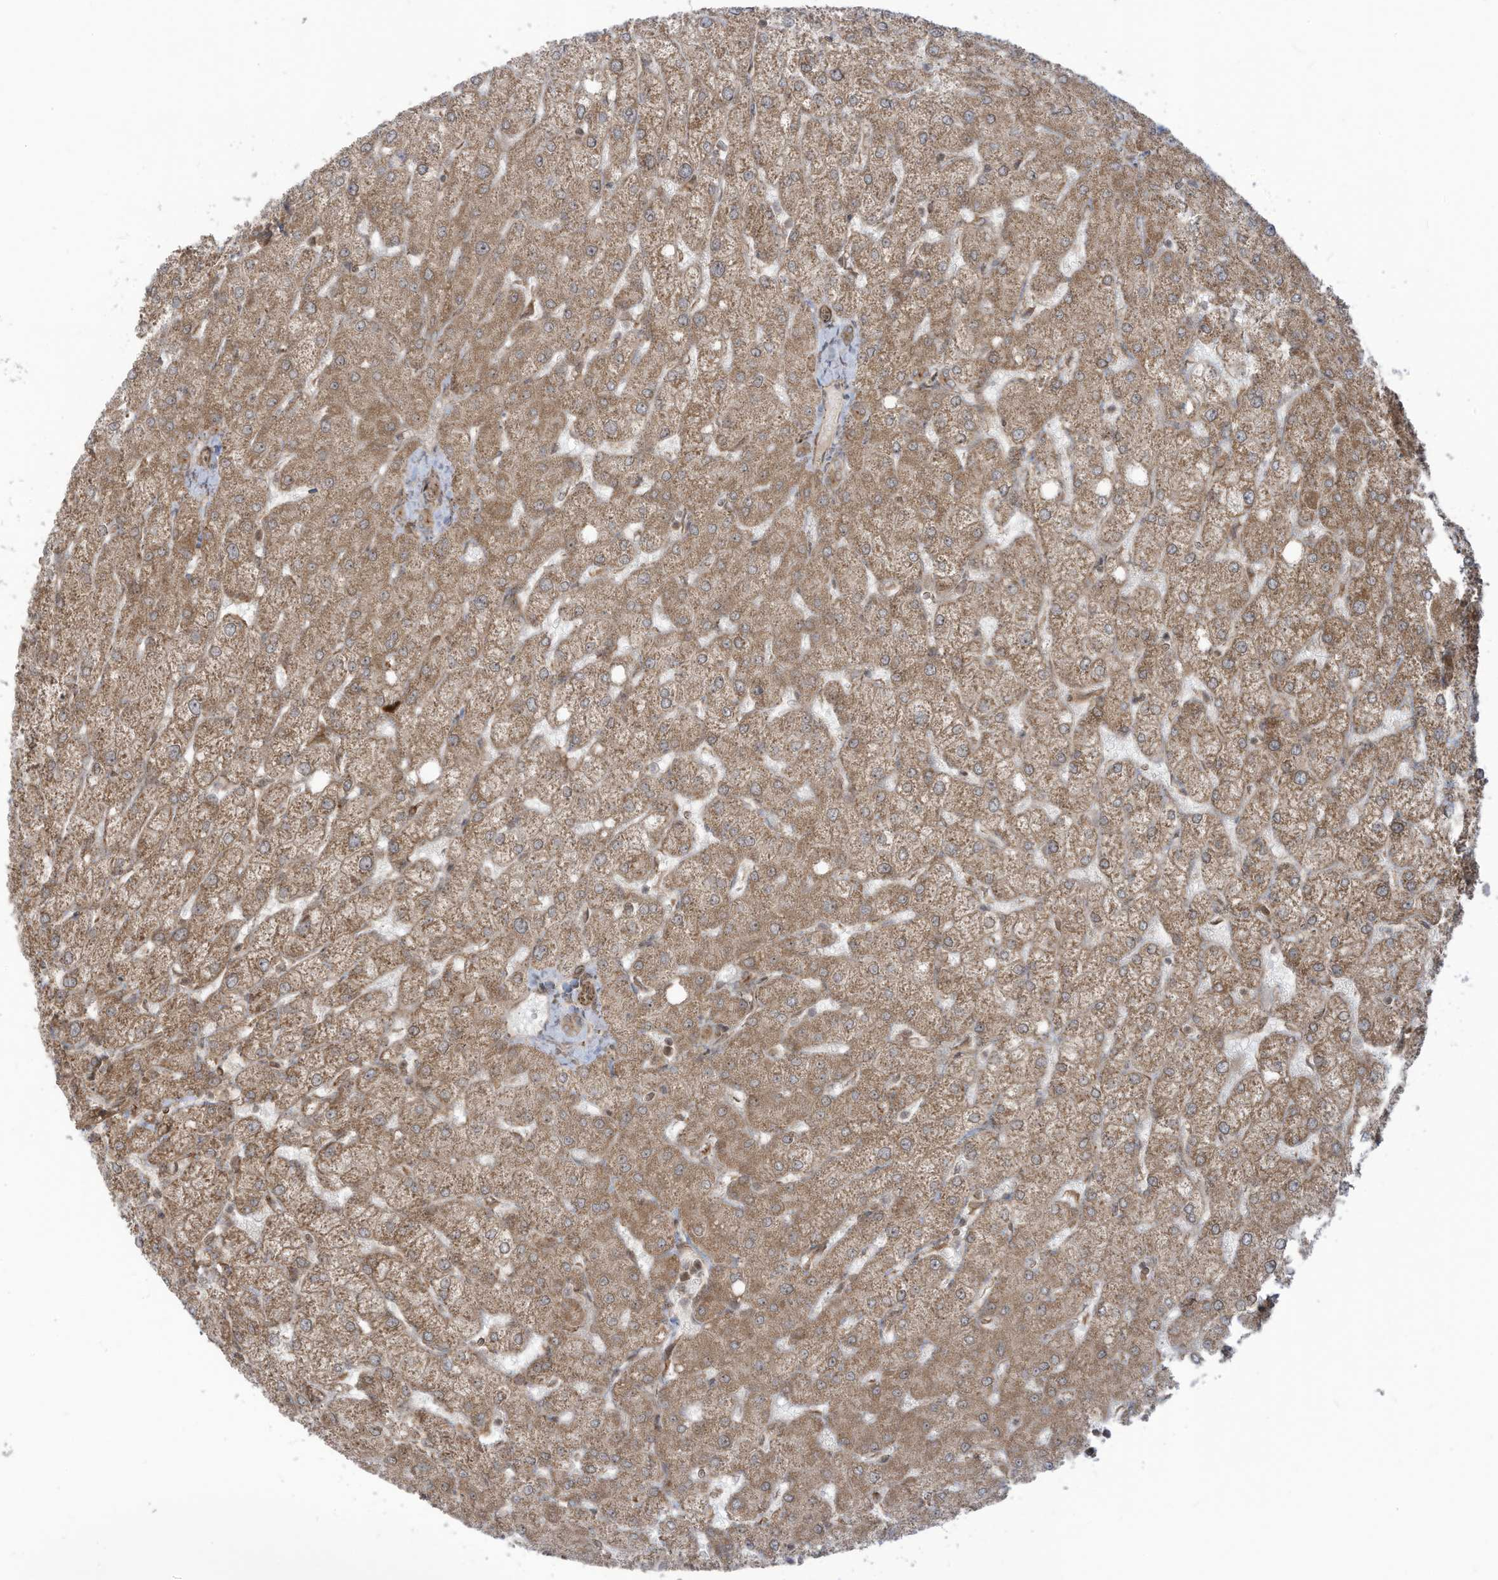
{"staining": {"intensity": "moderate", "quantity": ">75%", "location": "cytoplasmic/membranous"}, "tissue": "liver", "cell_type": "Cholangiocytes", "image_type": "normal", "snomed": [{"axis": "morphology", "description": "Normal tissue, NOS"}, {"axis": "topography", "description": "Liver"}], "caption": "Human liver stained with a brown dye shows moderate cytoplasmic/membranous positive staining in about >75% of cholangiocytes.", "gene": "TRIM67", "patient": {"sex": "female", "age": 54}}